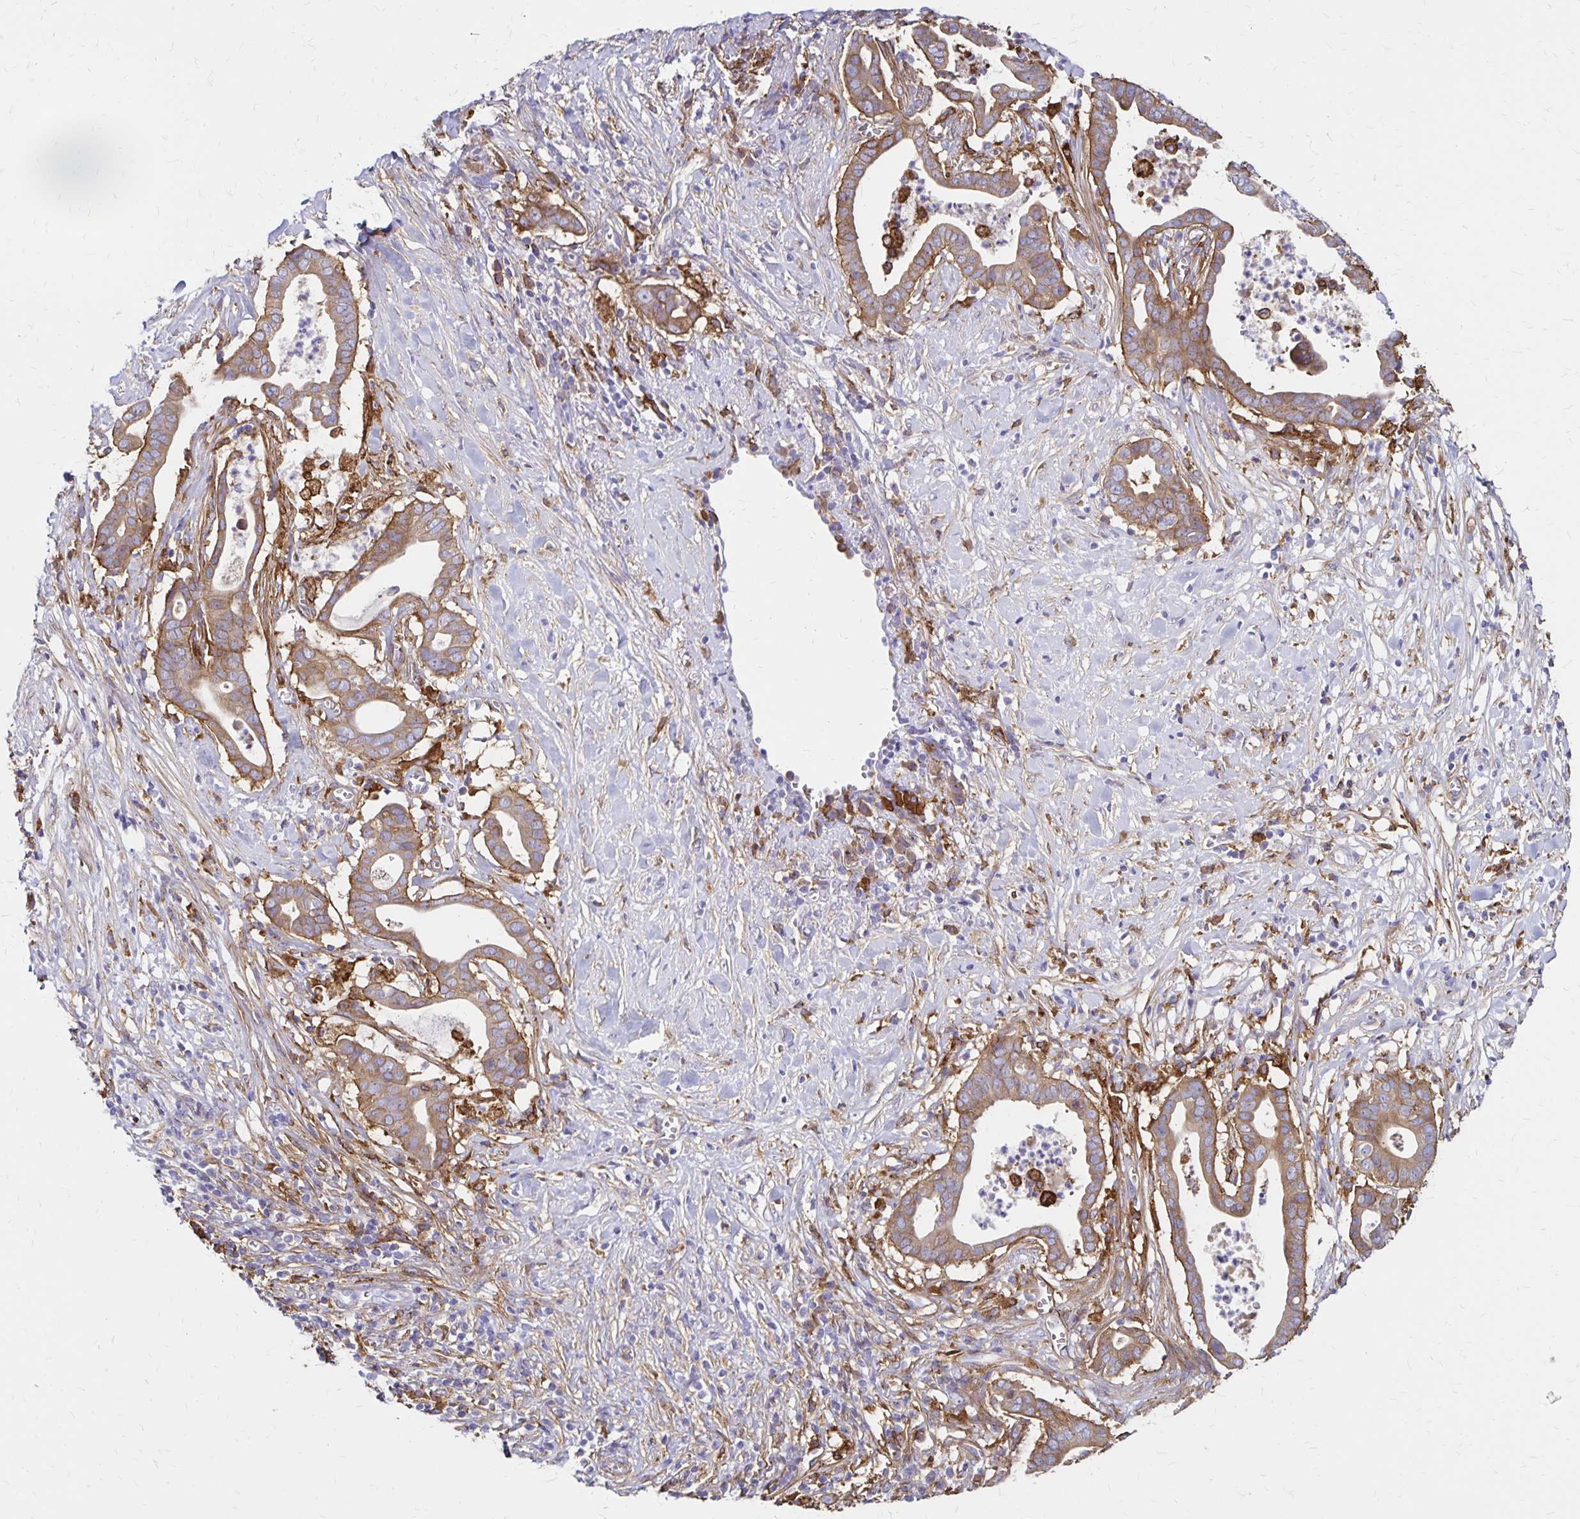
{"staining": {"intensity": "moderate", "quantity": ">75%", "location": "cytoplasmic/membranous"}, "tissue": "pancreatic cancer", "cell_type": "Tumor cells", "image_type": "cancer", "snomed": [{"axis": "morphology", "description": "Adenocarcinoma, NOS"}, {"axis": "topography", "description": "Pancreas"}], "caption": "Human pancreatic cancer (adenocarcinoma) stained for a protein (brown) reveals moderate cytoplasmic/membranous positive staining in about >75% of tumor cells.", "gene": "TNS3", "patient": {"sex": "male", "age": 61}}